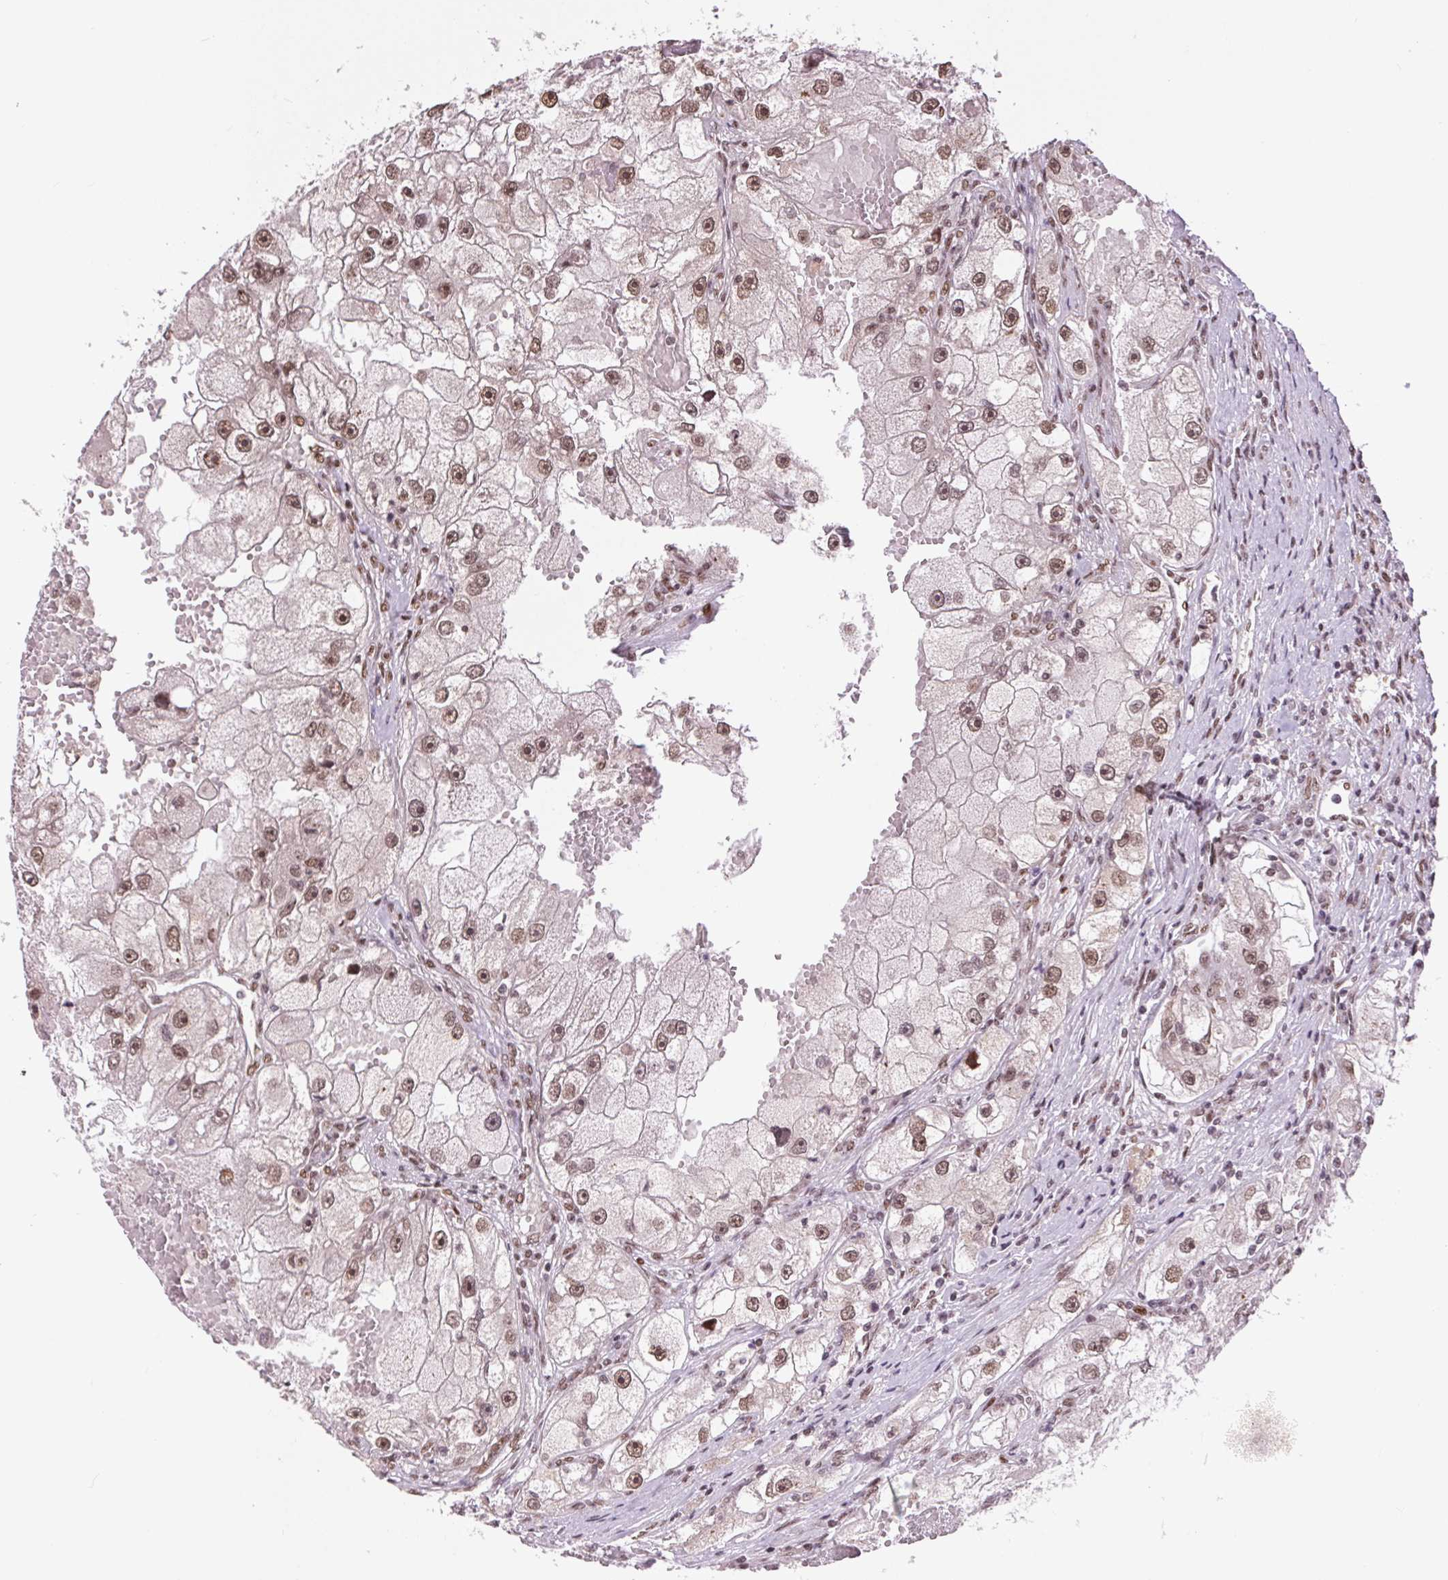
{"staining": {"intensity": "moderate", "quantity": ">75%", "location": "nuclear"}, "tissue": "renal cancer", "cell_type": "Tumor cells", "image_type": "cancer", "snomed": [{"axis": "morphology", "description": "Adenocarcinoma, NOS"}, {"axis": "topography", "description": "Kidney"}], "caption": "Moderate nuclear expression for a protein is present in approximately >75% of tumor cells of adenocarcinoma (renal) using IHC.", "gene": "RAD23A", "patient": {"sex": "male", "age": 63}}